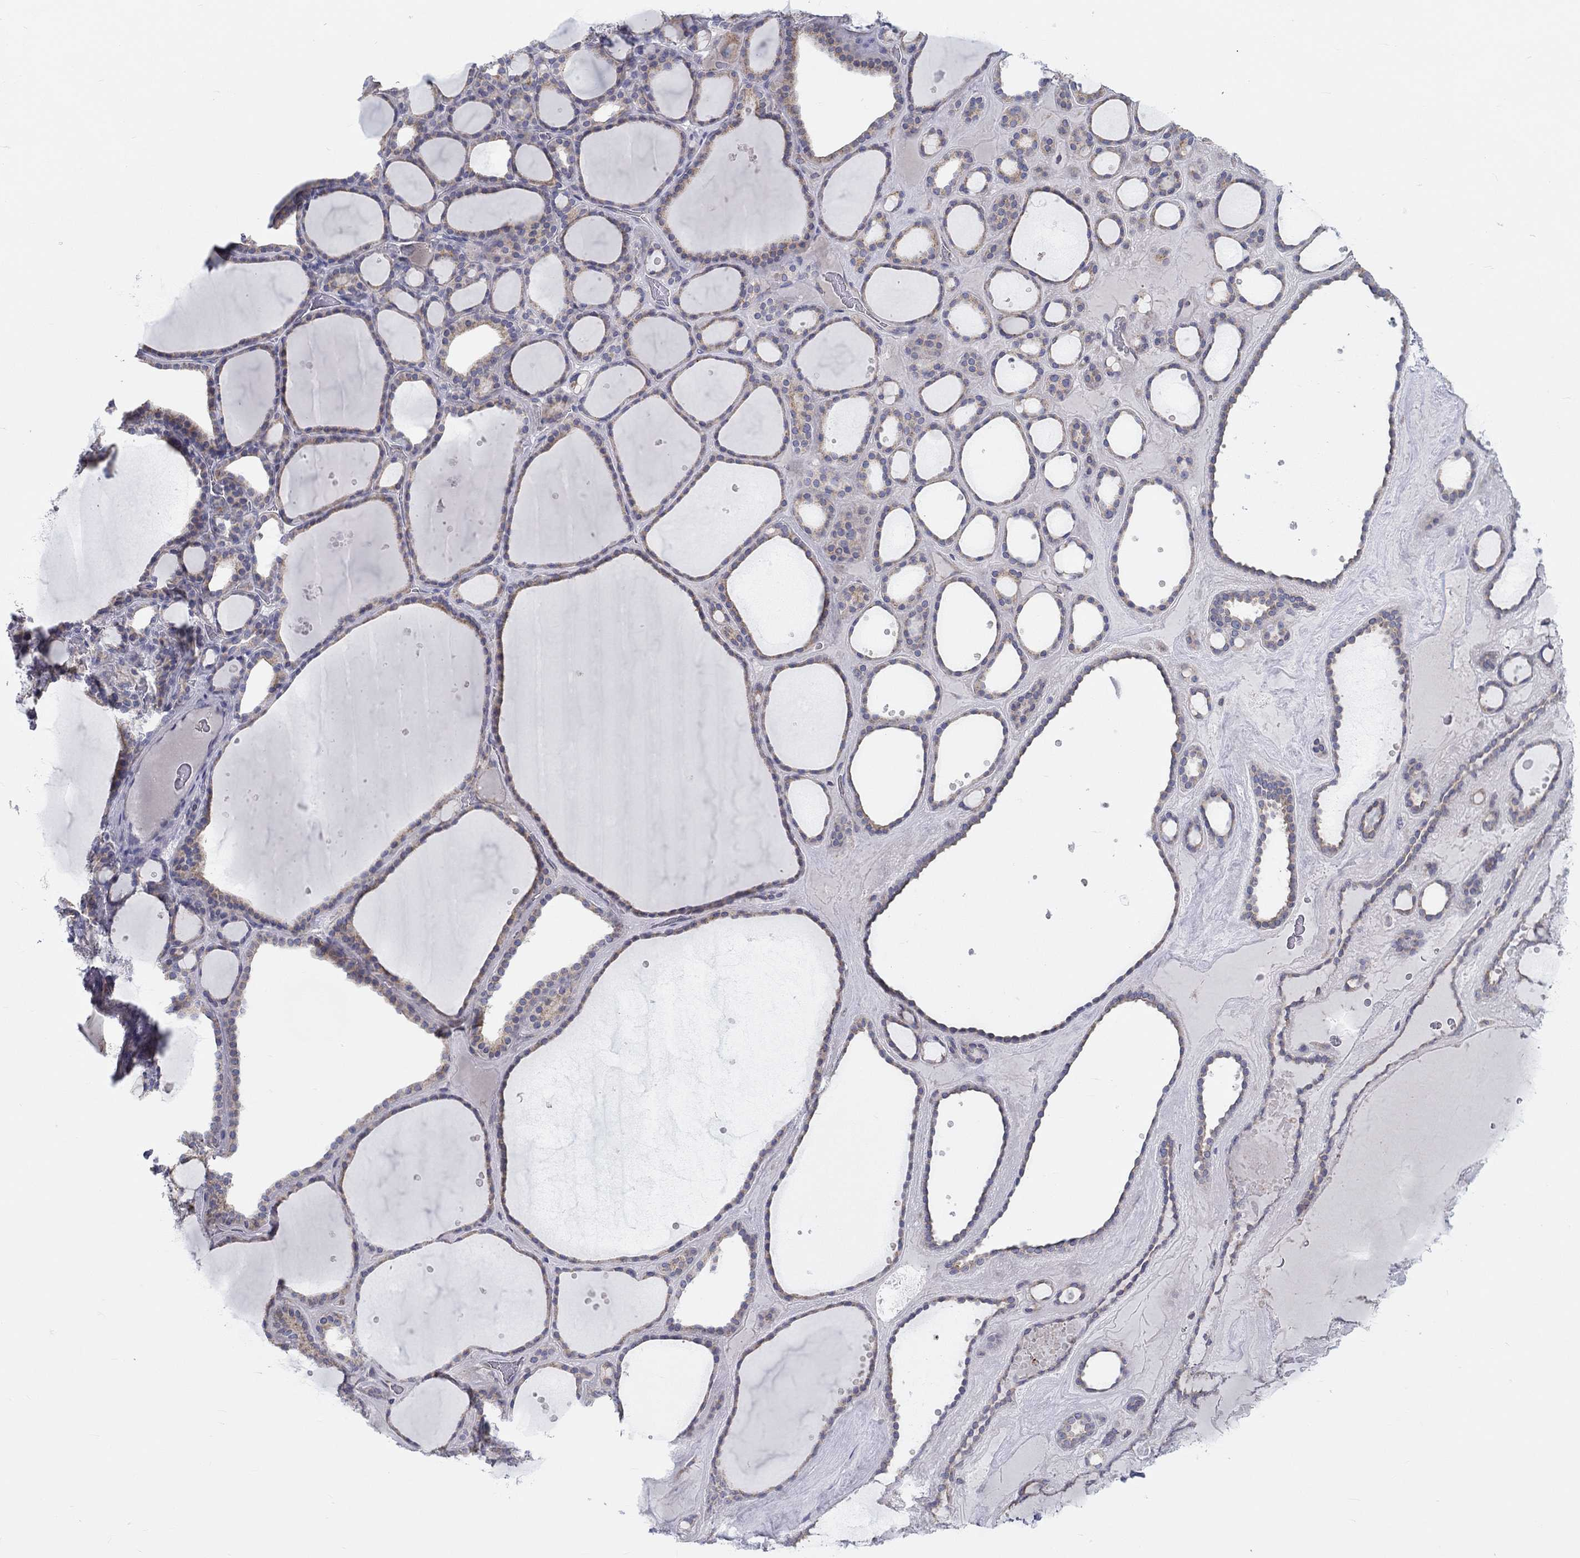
{"staining": {"intensity": "weak", "quantity": "25%-75%", "location": "cytoplasmic/membranous"}, "tissue": "thyroid gland", "cell_type": "Glandular cells", "image_type": "normal", "snomed": [{"axis": "morphology", "description": "Normal tissue, NOS"}, {"axis": "topography", "description": "Thyroid gland"}], "caption": "High-power microscopy captured an immunohistochemistry (IHC) image of unremarkable thyroid gland, revealing weak cytoplasmic/membranous positivity in approximately 25%-75% of glandular cells.", "gene": "BCO2", "patient": {"sex": "male", "age": 63}}